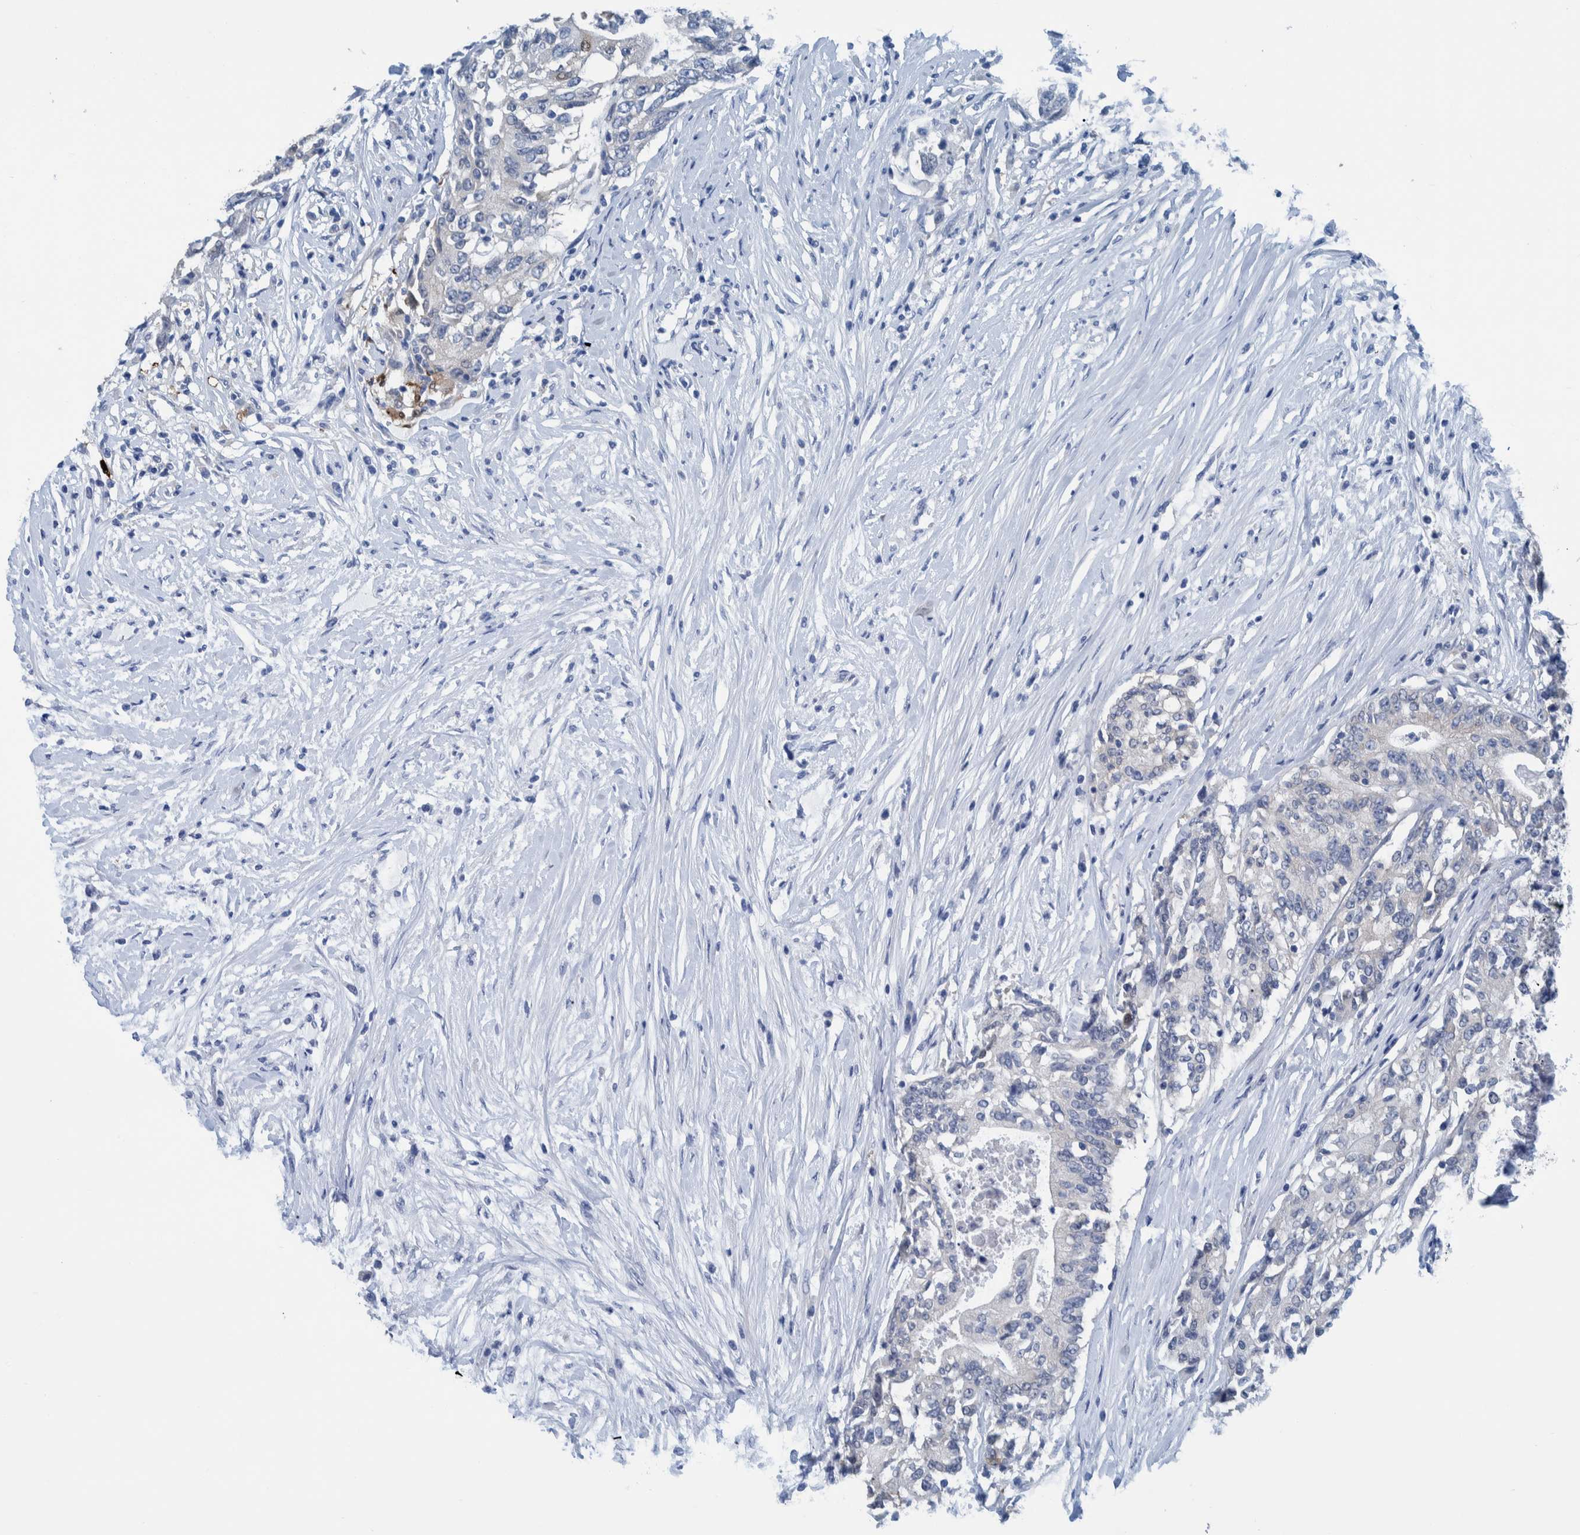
{"staining": {"intensity": "negative", "quantity": "none", "location": "none"}, "tissue": "colorectal cancer", "cell_type": "Tumor cells", "image_type": "cancer", "snomed": [{"axis": "morphology", "description": "Adenocarcinoma, NOS"}, {"axis": "topography", "description": "Colon"}], "caption": "DAB (3,3'-diaminobenzidine) immunohistochemical staining of colorectal cancer shows no significant positivity in tumor cells.", "gene": "IDO1", "patient": {"sex": "female", "age": 77}}